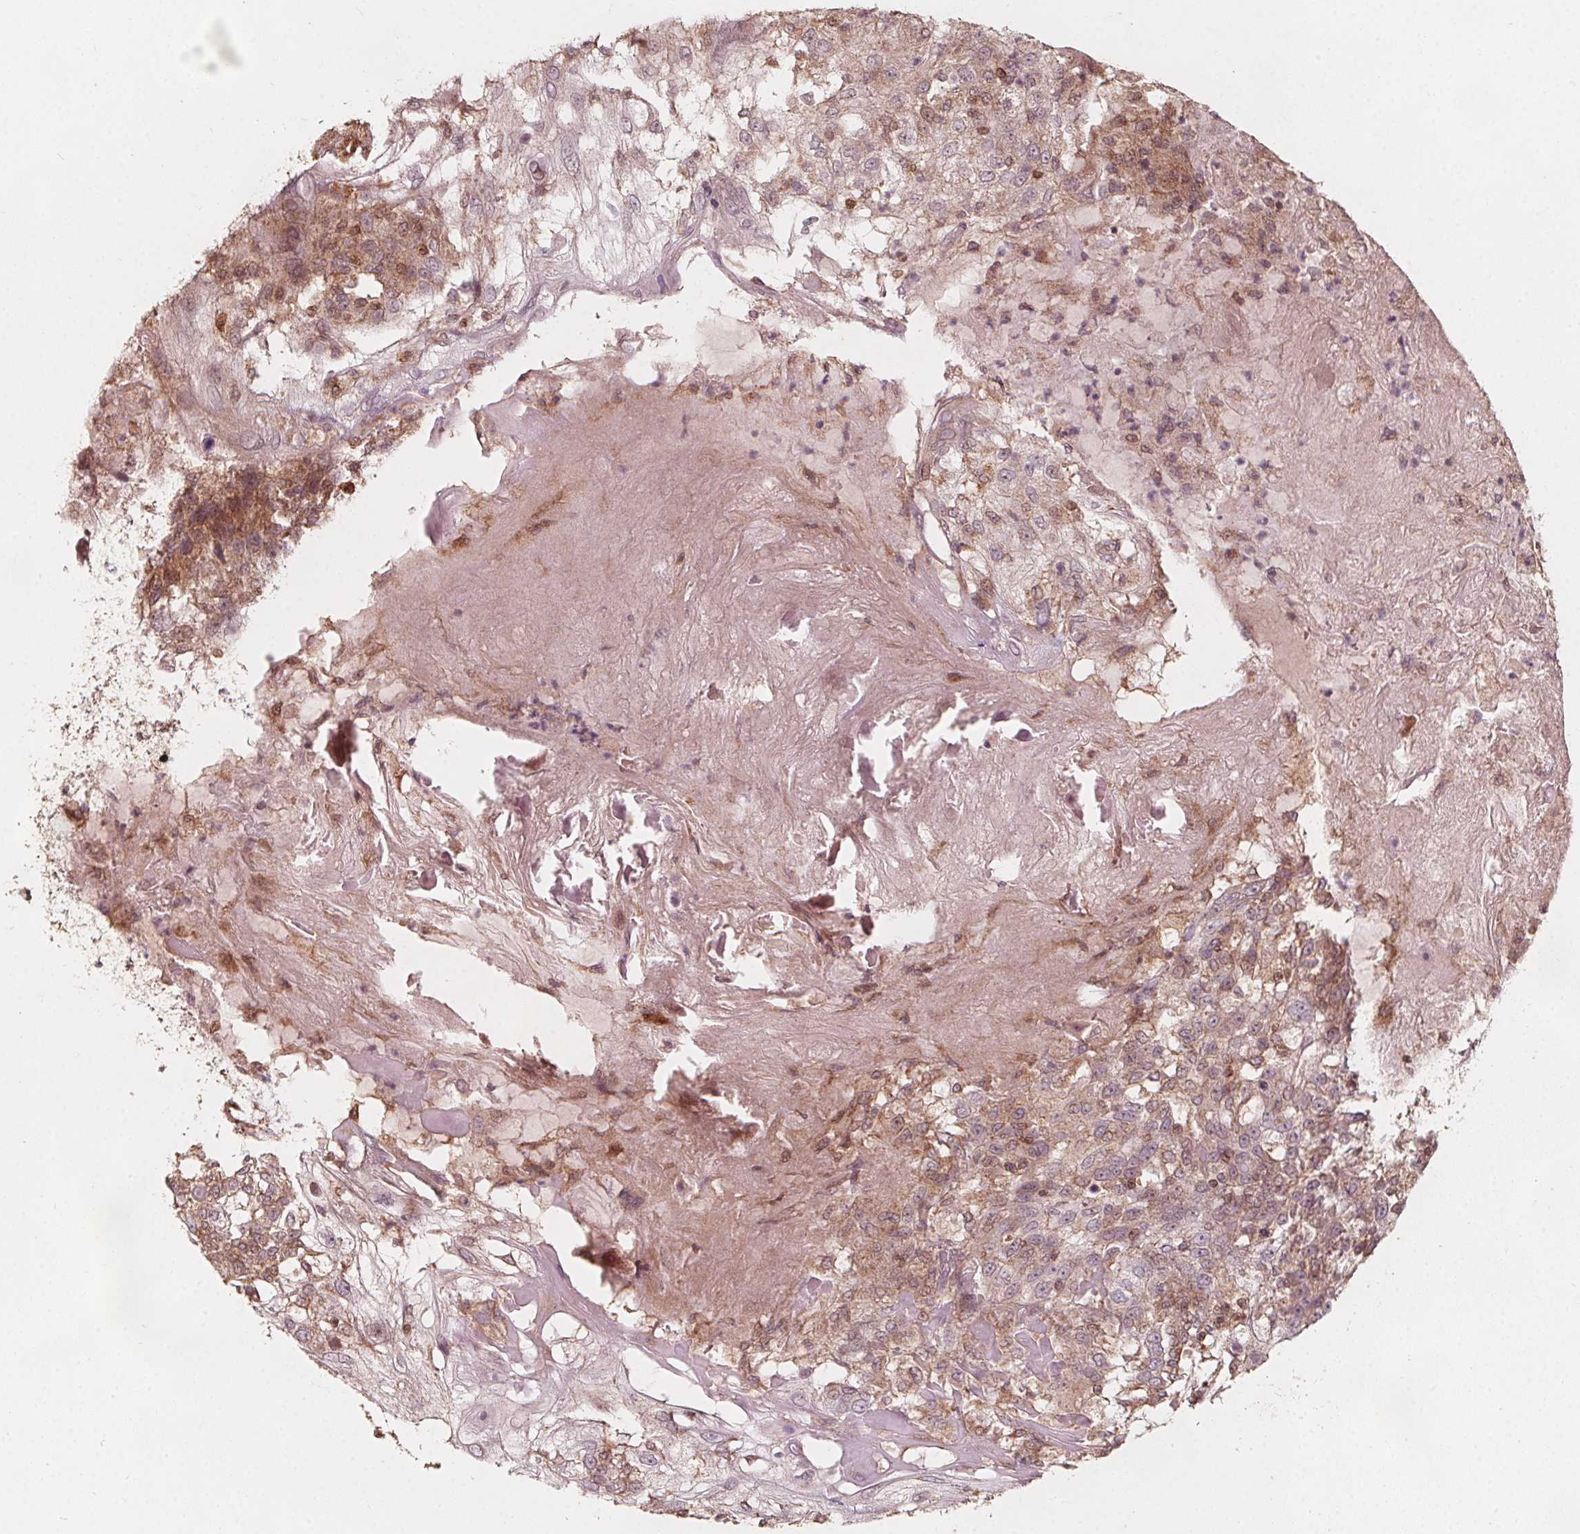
{"staining": {"intensity": "moderate", "quantity": "<25%", "location": "cytoplasmic/membranous,nuclear"}, "tissue": "skin cancer", "cell_type": "Tumor cells", "image_type": "cancer", "snomed": [{"axis": "morphology", "description": "Normal tissue, NOS"}, {"axis": "morphology", "description": "Squamous cell carcinoma, NOS"}, {"axis": "topography", "description": "Skin"}], "caption": "Protein staining displays moderate cytoplasmic/membranous and nuclear staining in about <25% of tumor cells in skin squamous cell carcinoma.", "gene": "AIP", "patient": {"sex": "female", "age": 83}}